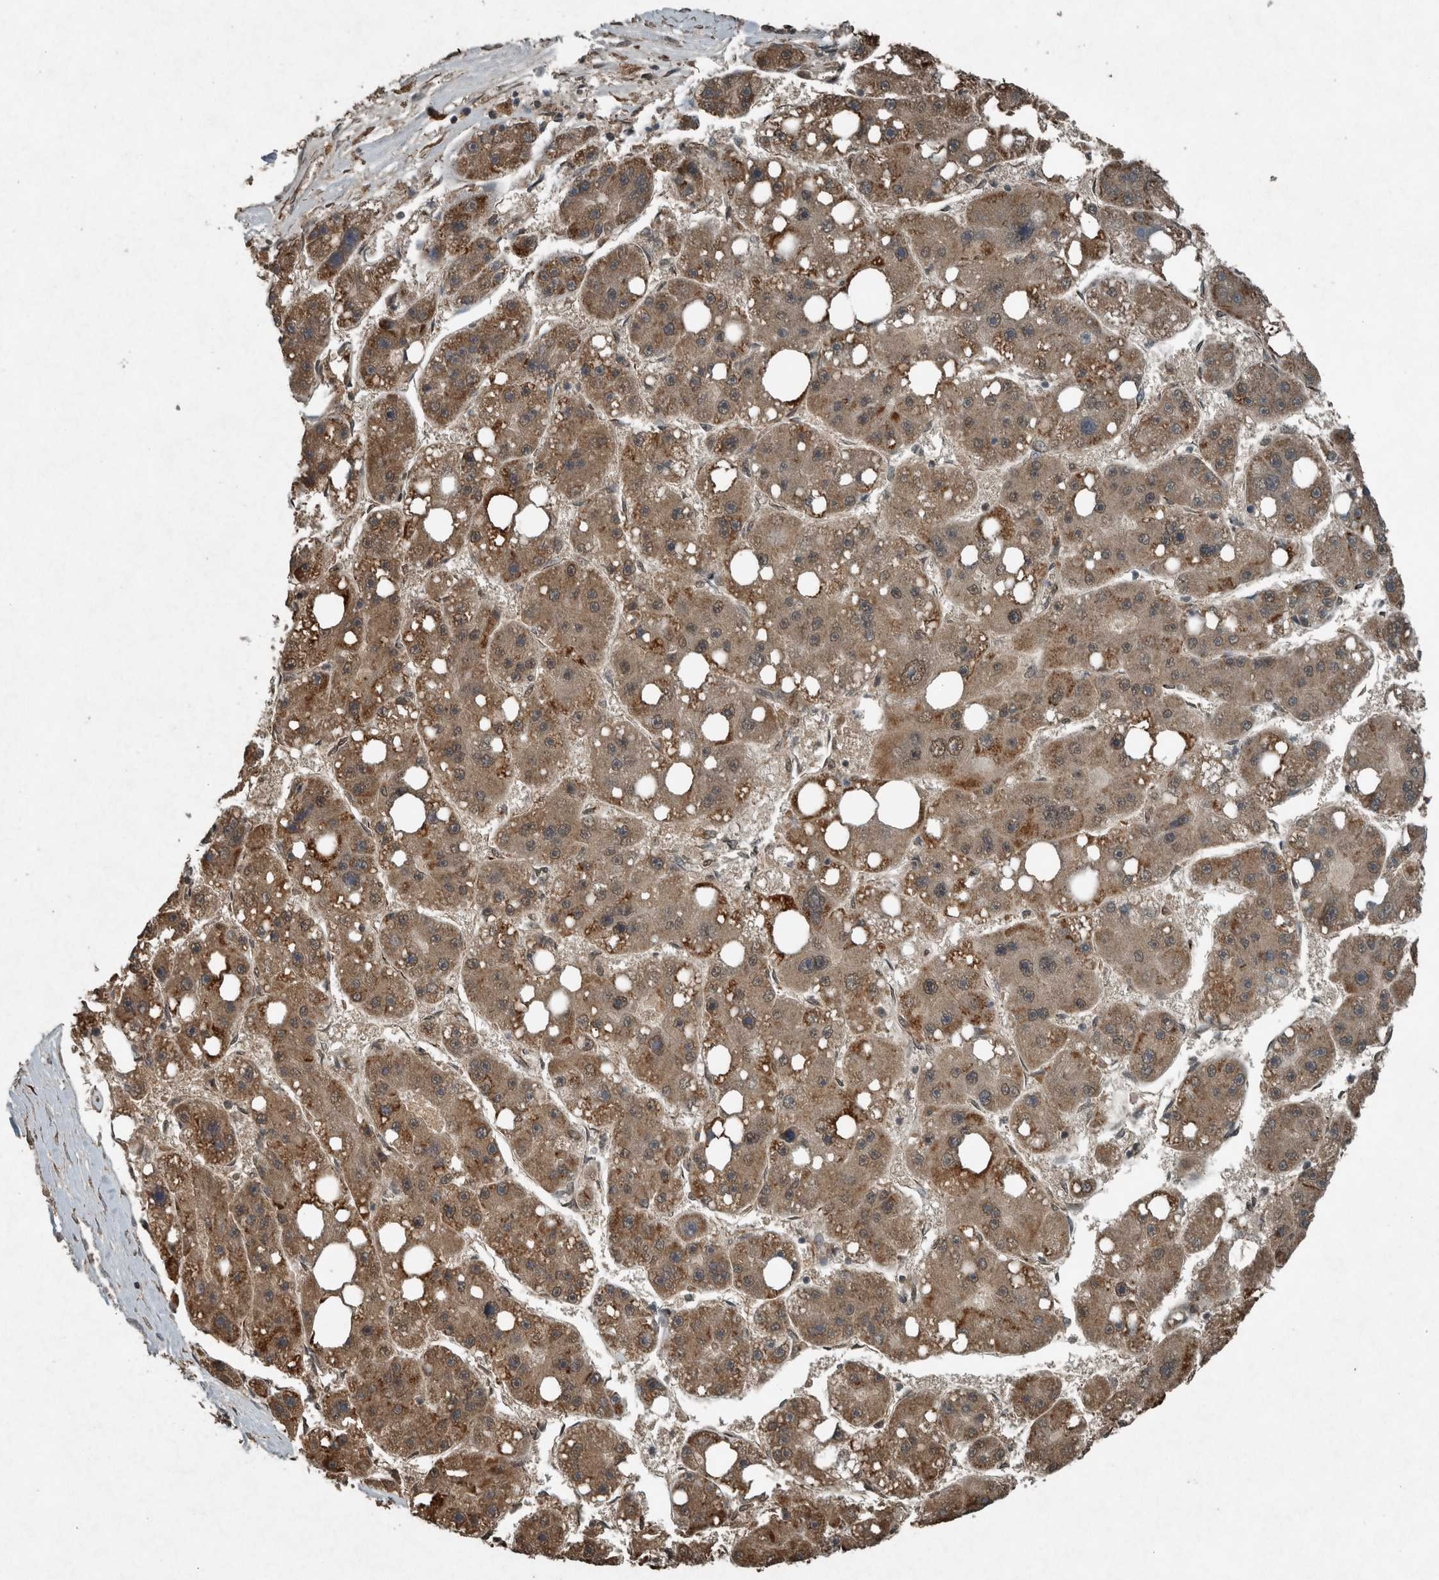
{"staining": {"intensity": "moderate", "quantity": ">75%", "location": "cytoplasmic/membranous"}, "tissue": "liver cancer", "cell_type": "Tumor cells", "image_type": "cancer", "snomed": [{"axis": "morphology", "description": "Carcinoma, Hepatocellular, NOS"}, {"axis": "topography", "description": "Liver"}], "caption": "Liver cancer stained for a protein (brown) shows moderate cytoplasmic/membranous positive positivity in about >75% of tumor cells.", "gene": "ARHGEF12", "patient": {"sex": "female", "age": 61}}